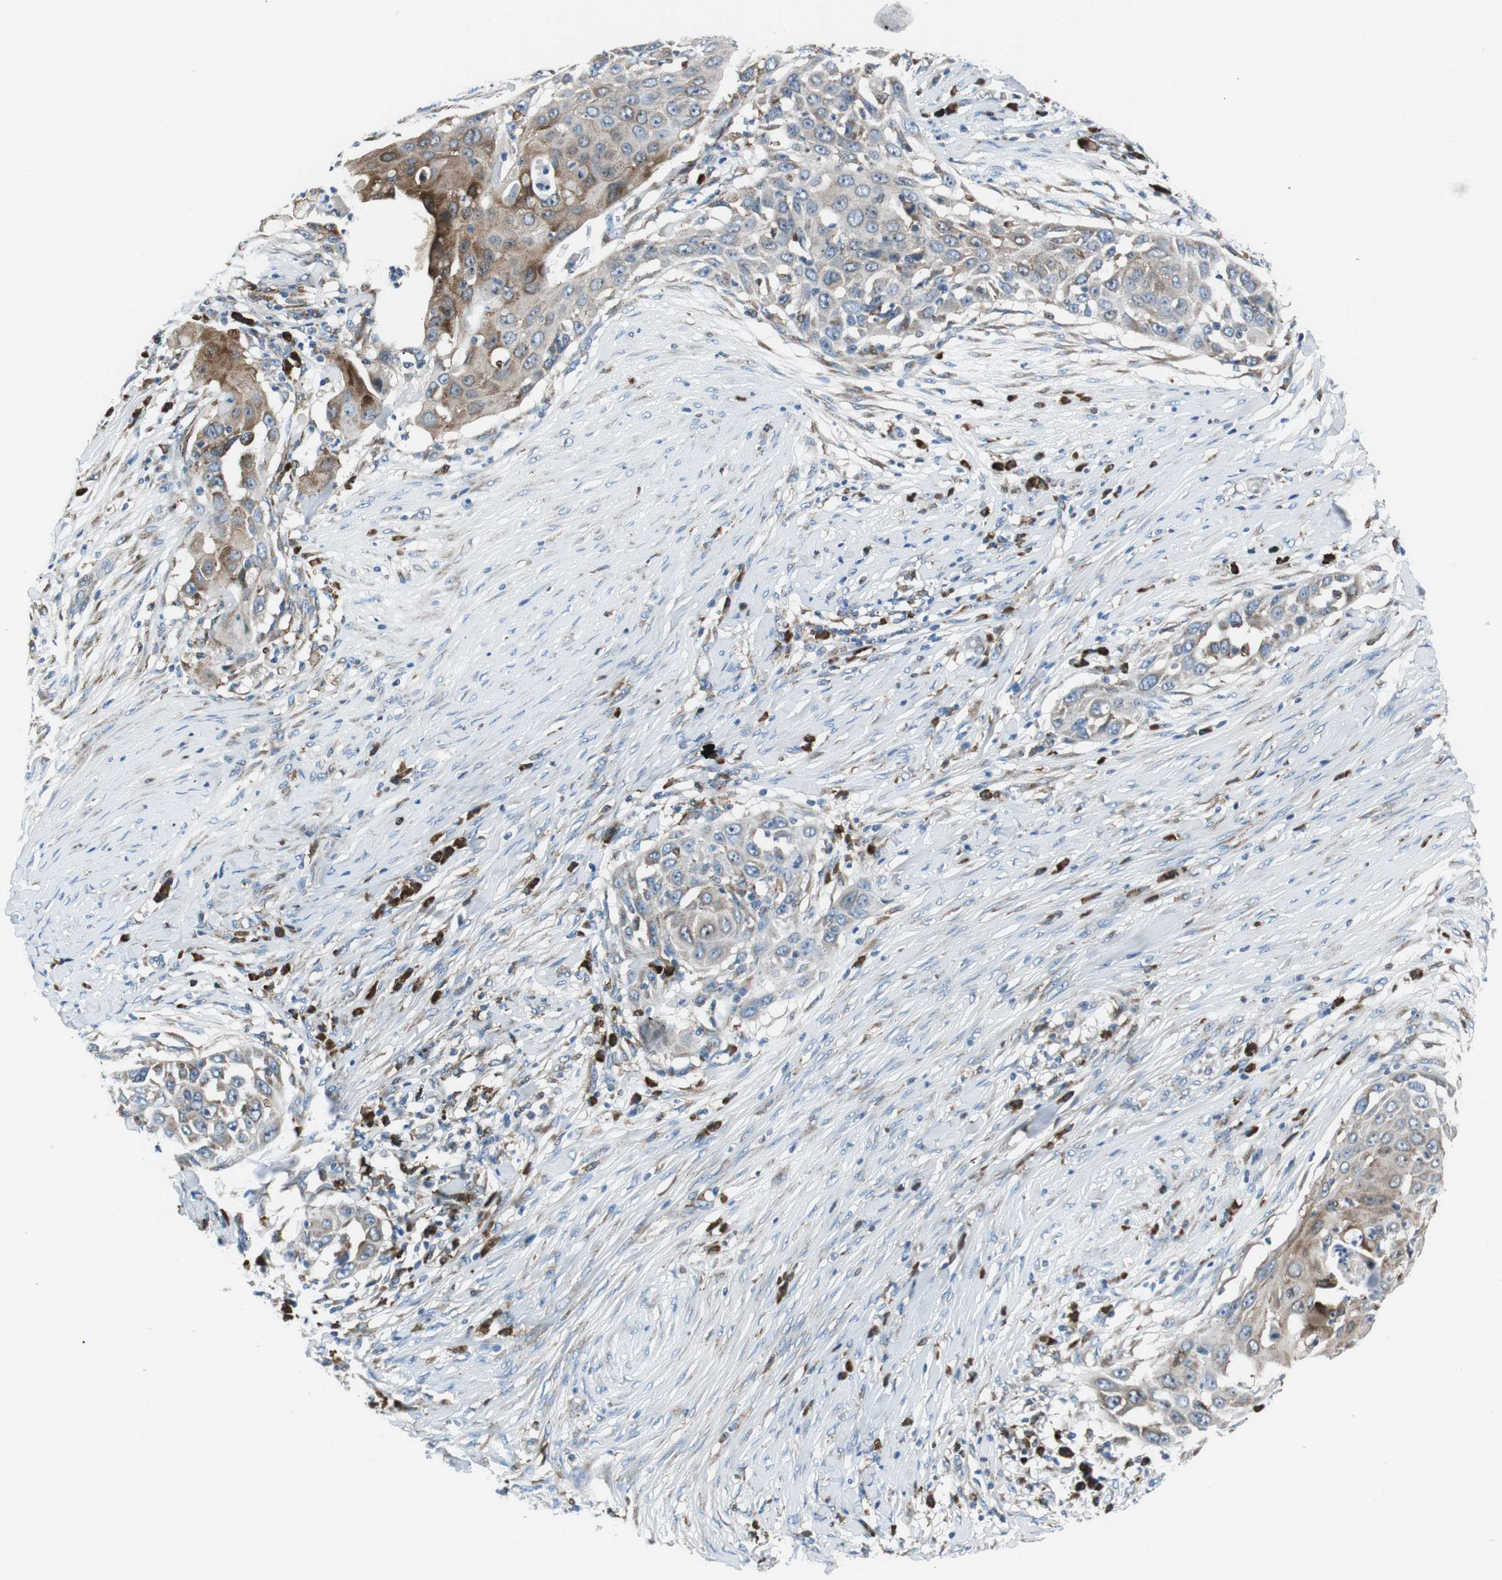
{"staining": {"intensity": "moderate", "quantity": "<25%", "location": "cytoplasmic/membranous"}, "tissue": "skin cancer", "cell_type": "Tumor cells", "image_type": "cancer", "snomed": [{"axis": "morphology", "description": "Squamous cell carcinoma, NOS"}, {"axis": "topography", "description": "Skin"}], "caption": "High-power microscopy captured an immunohistochemistry micrograph of skin cancer (squamous cell carcinoma), revealing moderate cytoplasmic/membranous staining in about <25% of tumor cells. The staining was performed using DAB, with brown indicating positive protein expression. Nuclei are stained blue with hematoxylin.", "gene": "BLNK", "patient": {"sex": "female", "age": 44}}